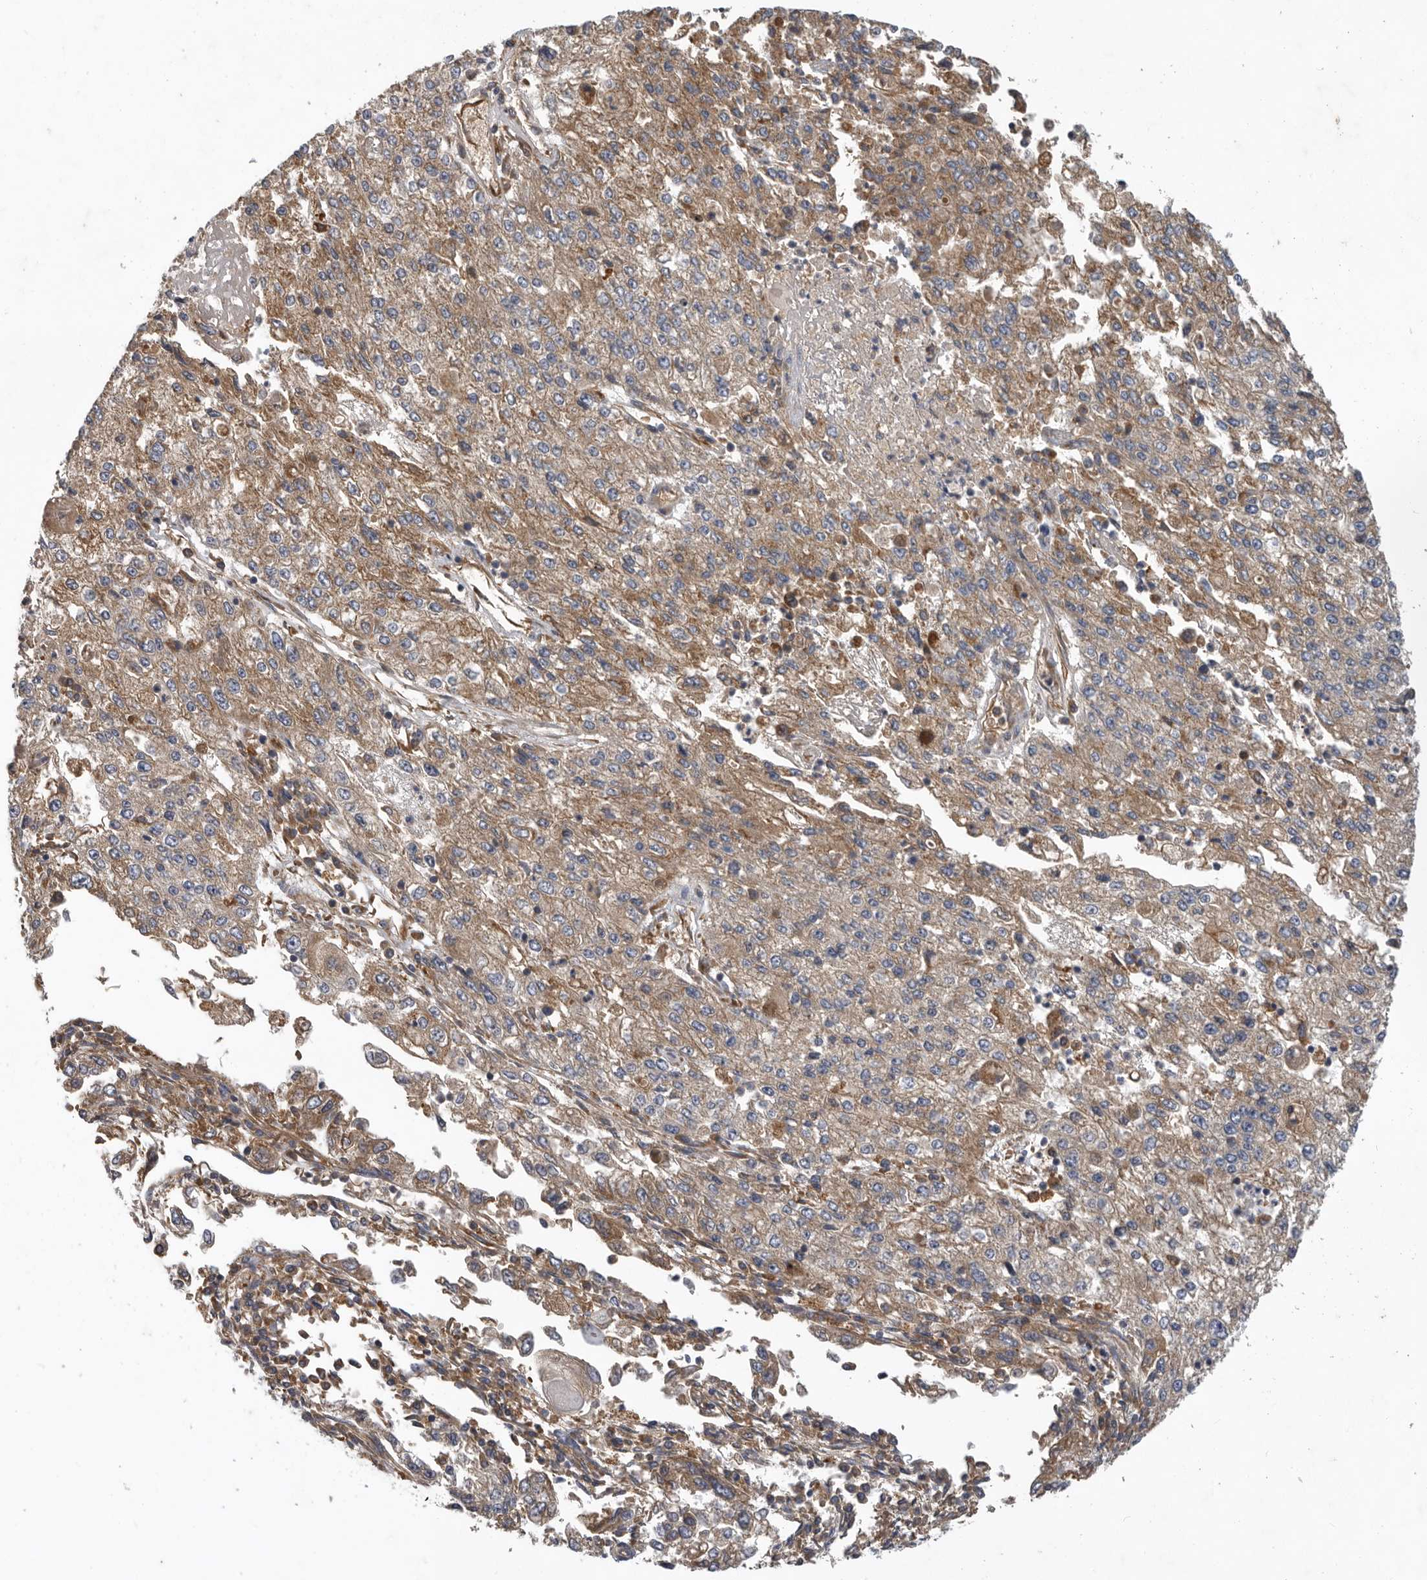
{"staining": {"intensity": "moderate", "quantity": "25%-75%", "location": "cytoplasmic/membranous"}, "tissue": "endometrial cancer", "cell_type": "Tumor cells", "image_type": "cancer", "snomed": [{"axis": "morphology", "description": "Adenocarcinoma, NOS"}, {"axis": "topography", "description": "Endometrium"}], "caption": "Tumor cells display moderate cytoplasmic/membranous positivity in approximately 25%-75% of cells in endometrial adenocarcinoma. (DAB IHC with brightfield microscopy, high magnification).", "gene": "C1orf109", "patient": {"sex": "female", "age": 49}}